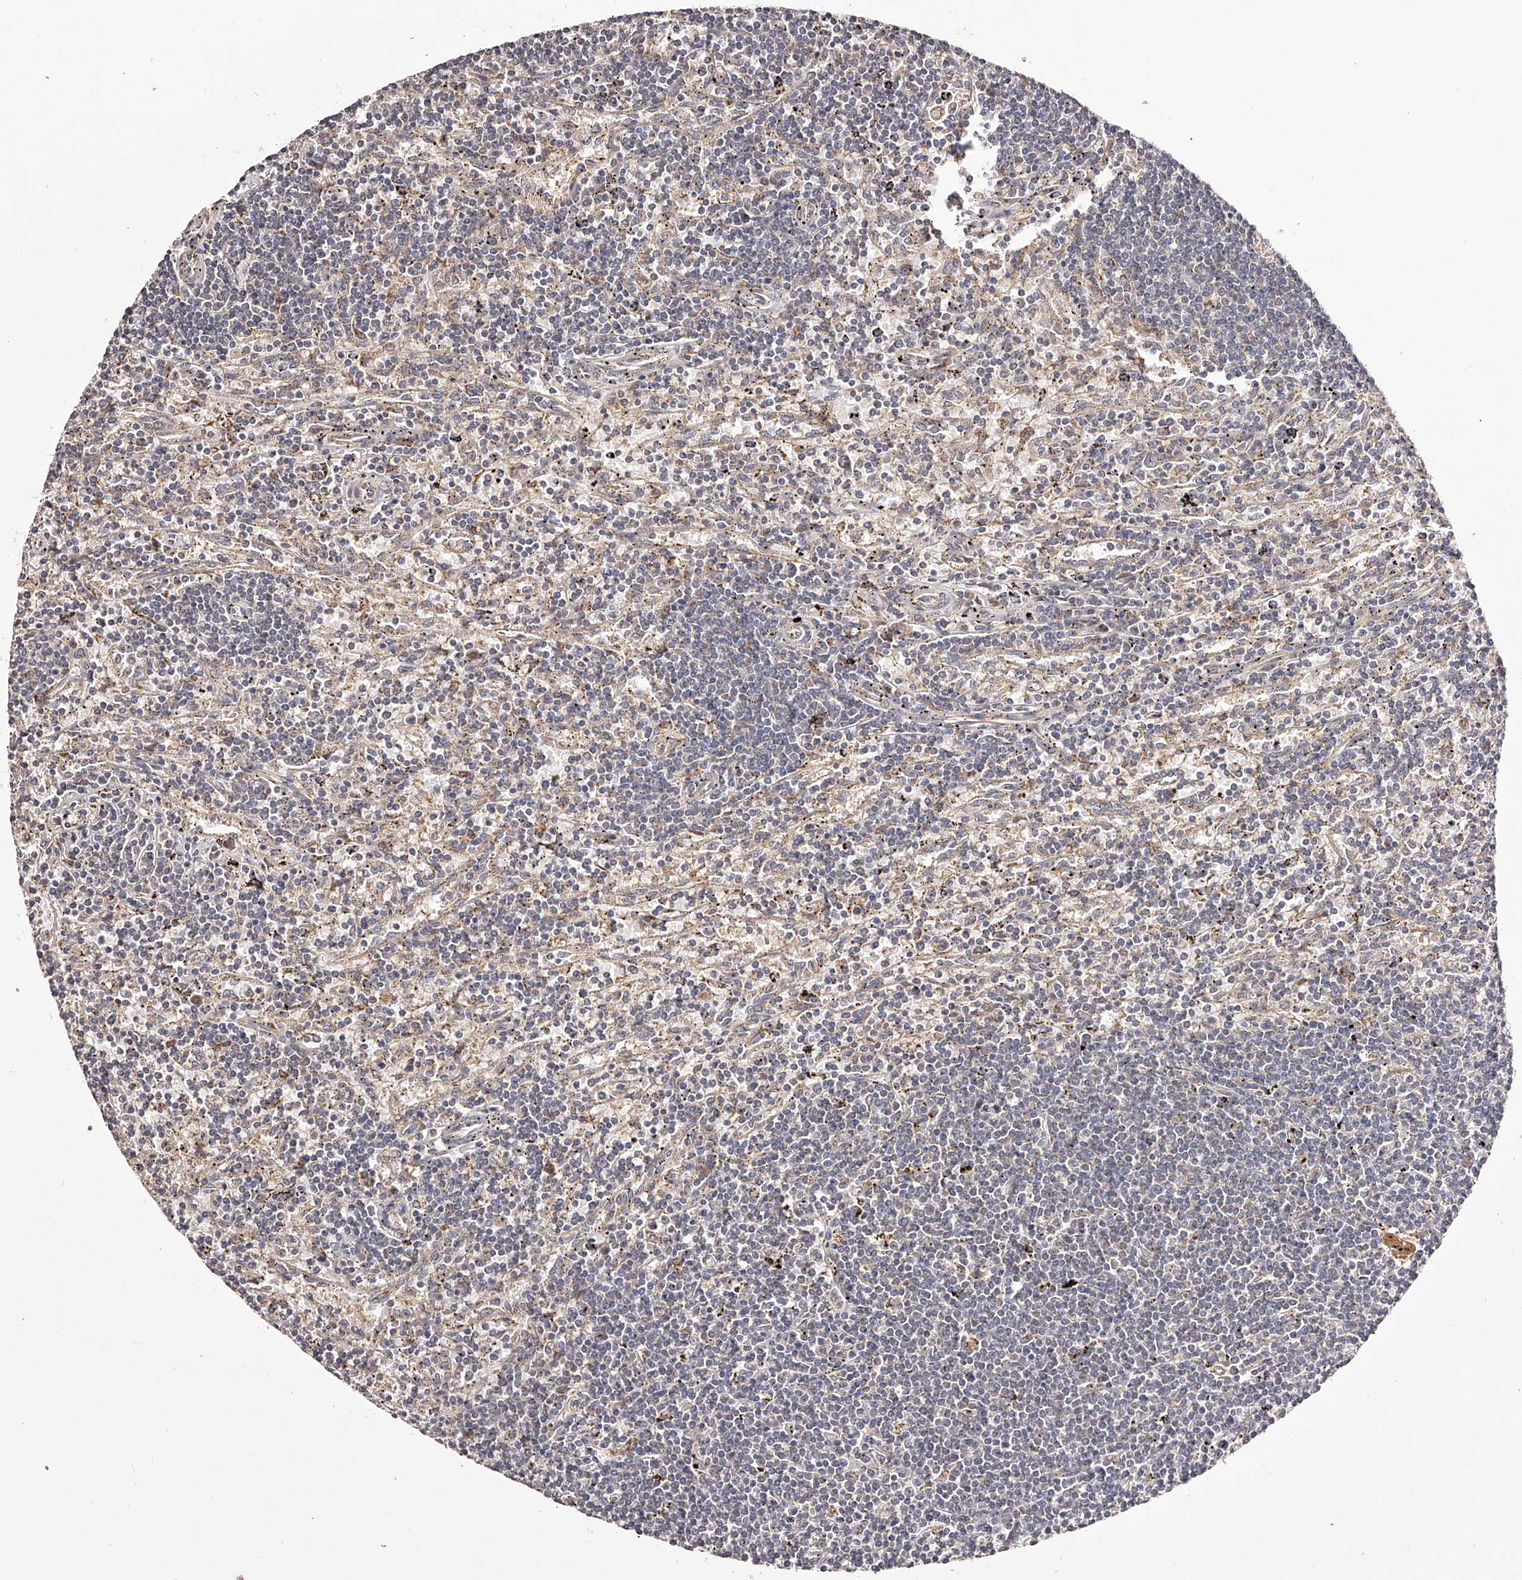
{"staining": {"intensity": "negative", "quantity": "none", "location": "none"}, "tissue": "lymphoma", "cell_type": "Tumor cells", "image_type": "cancer", "snomed": [{"axis": "morphology", "description": "Malignant lymphoma, non-Hodgkin's type, Low grade"}, {"axis": "topography", "description": "Spleen"}], "caption": "Tumor cells are negative for brown protein staining in low-grade malignant lymphoma, non-Hodgkin's type.", "gene": "ODF2L", "patient": {"sex": "male", "age": 76}}